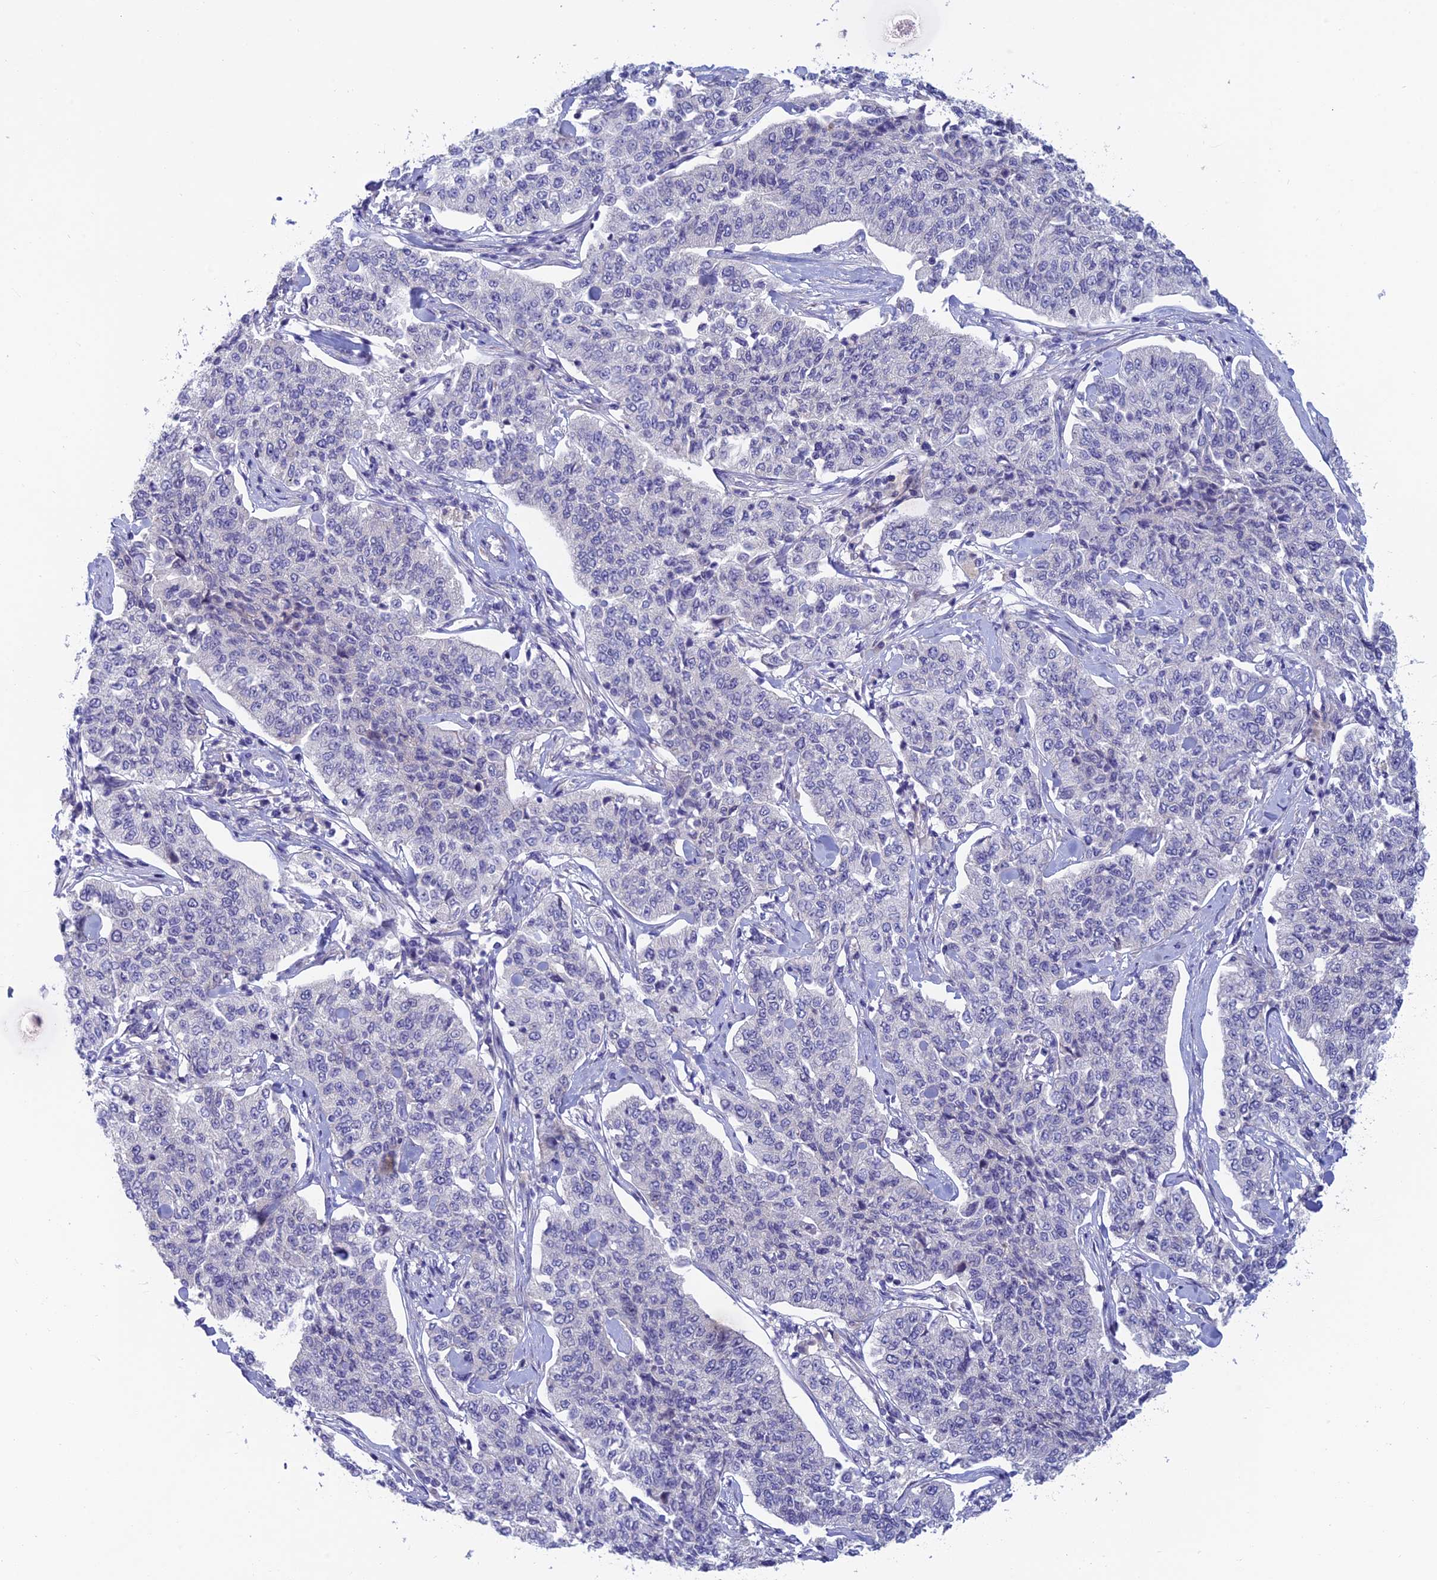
{"staining": {"intensity": "negative", "quantity": "none", "location": "none"}, "tissue": "cervical cancer", "cell_type": "Tumor cells", "image_type": "cancer", "snomed": [{"axis": "morphology", "description": "Squamous cell carcinoma, NOS"}, {"axis": "topography", "description": "Cervix"}], "caption": "IHC image of cervical cancer (squamous cell carcinoma) stained for a protein (brown), which demonstrates no staining in tumor cells.", "gene": "XPO7", "patient": {"sex": "female", "age": 35}}